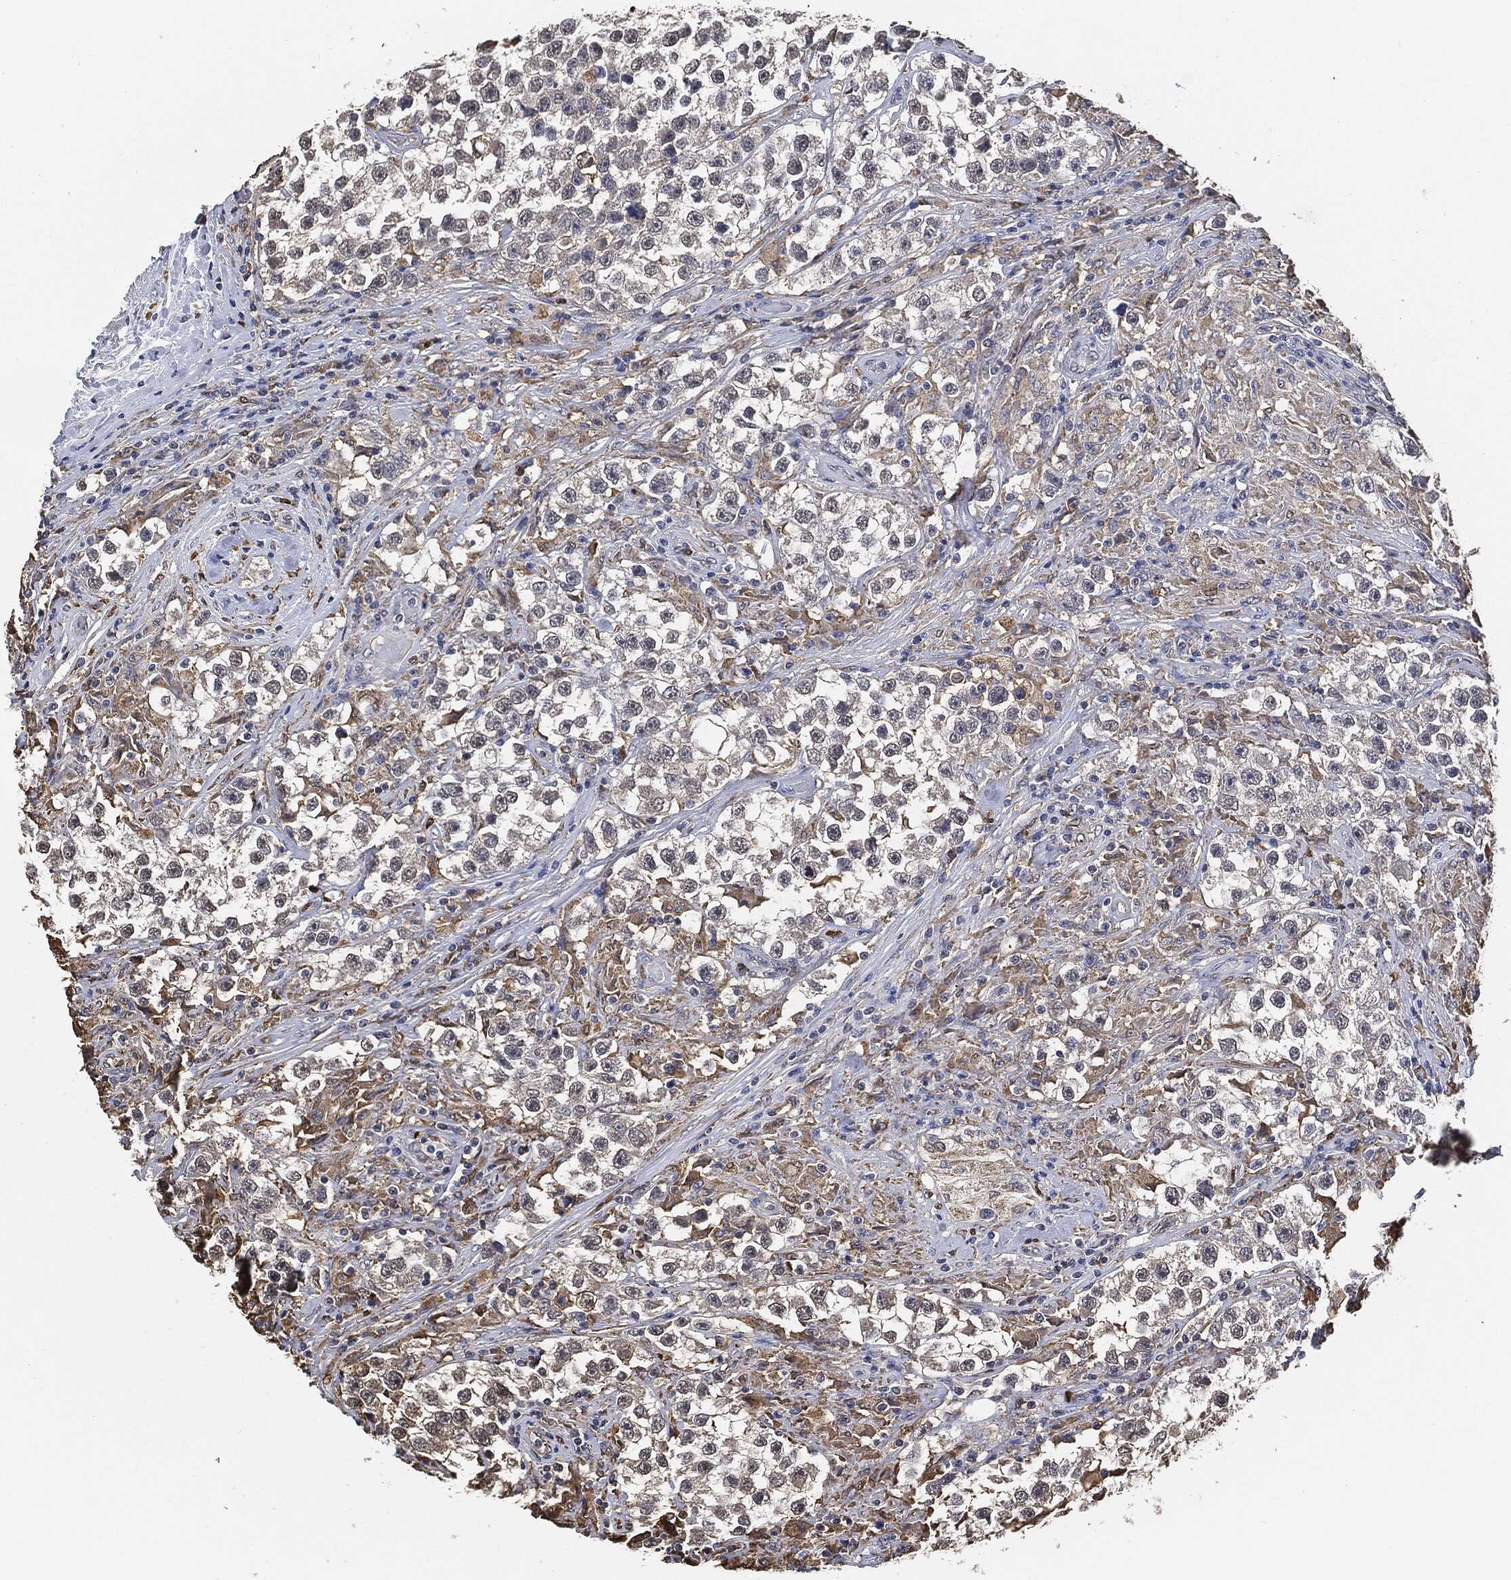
{"staining": {"intensity": "weak", "quantity": "<25%", "location": "cytoplasmic/membranous"}, "tissue": "testis cancer", "cell_type": "Tumor cells", "image_type": "cancer", "snomed": [{"axis": "morphology", "description": "Seminoma, NOS"}, {"axis": "topography", "description": "Testis"}], "caption": "Tumor cells show no significant staining in testis seminoma. (Brightfield microscopy of DAB (3,3'-diaminobenzidine) immunohistochemistry (IHC) at high magnification).", "gene": "S100A9", "patient": {"sex": "male", "age": 46}}